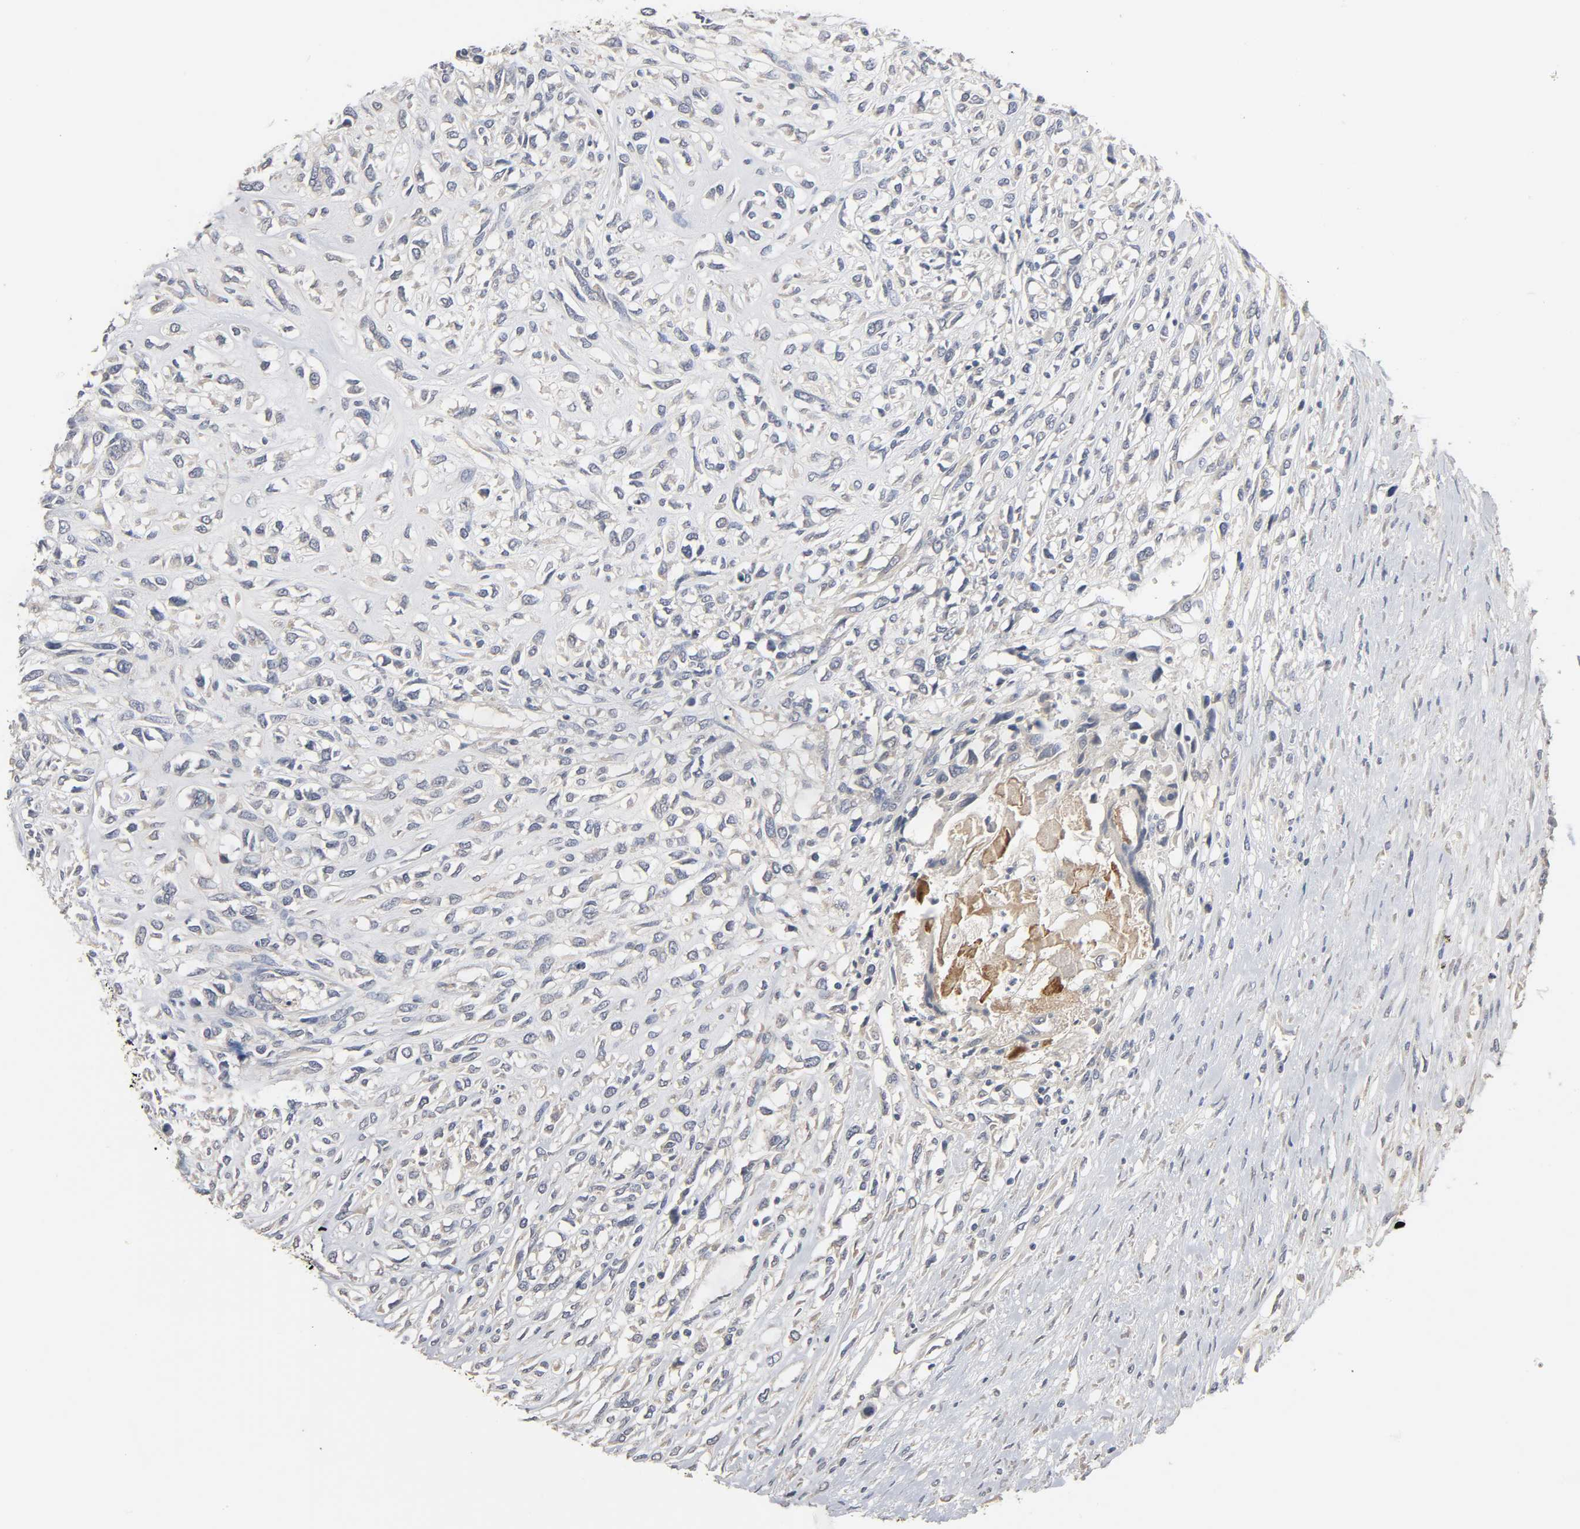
{"staining": {"intensity": "negative", "quantity": "none", "location": "none"}, "tissue": "head and neck cancer", "cell_type": "Tumor cells", "image_type": "cancer", "snomed": [{"axis": "morphology", "description": "Necrosis, NOS"}, {"axis": "morphology", "description": "Neoplasm, malignant, NOS"}, {"axis": "topography", "description": "Salivary gland"}, {"axis": "topography", "description": "Head-Neck"}], "caption": "A histopathology image of head and neck cancer stained for a protein exhibits no brown staining in tumor cells.", "gene": "SLC10A2", "patient": {"sex": "male", "age": 43}}